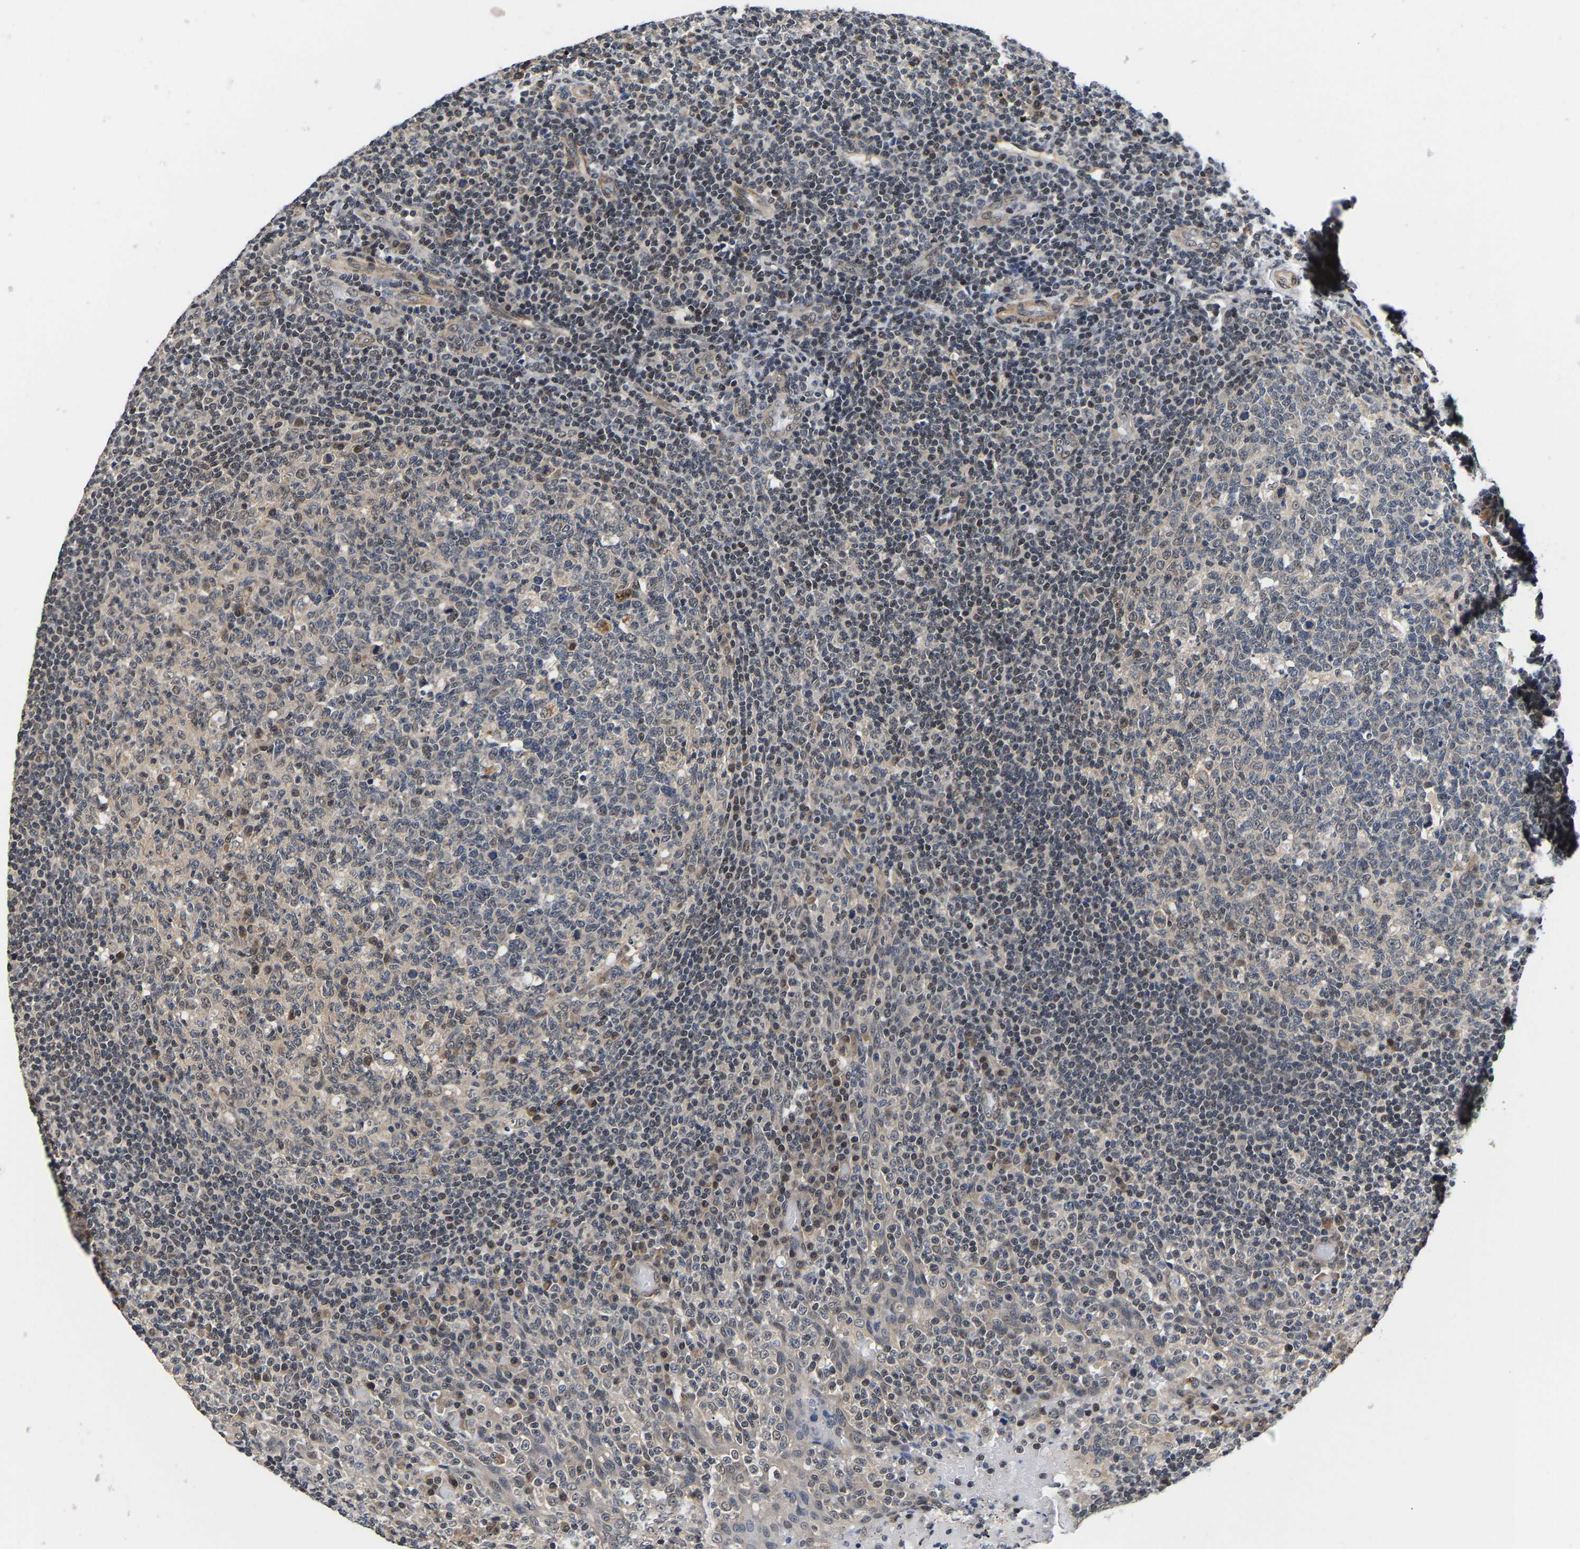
{"staining": {"intensity": "weak", "quantity": "<25%", "location": "cytoplasmic/membranous,nuclear"}, "tissue": "tonsil", "cell_type": "Germinal center cells", "image_type": "normal", "snomed": [{"axis": "morphology", "description": "Normal tissue, NOS"}, {"axis": "topography", "description": "Tonsil"}], "caption": "There is no significant staining in germinal center cells of tonsil.", "gene": "METTL16", "patient": {"sex": "female", "age": 19}}